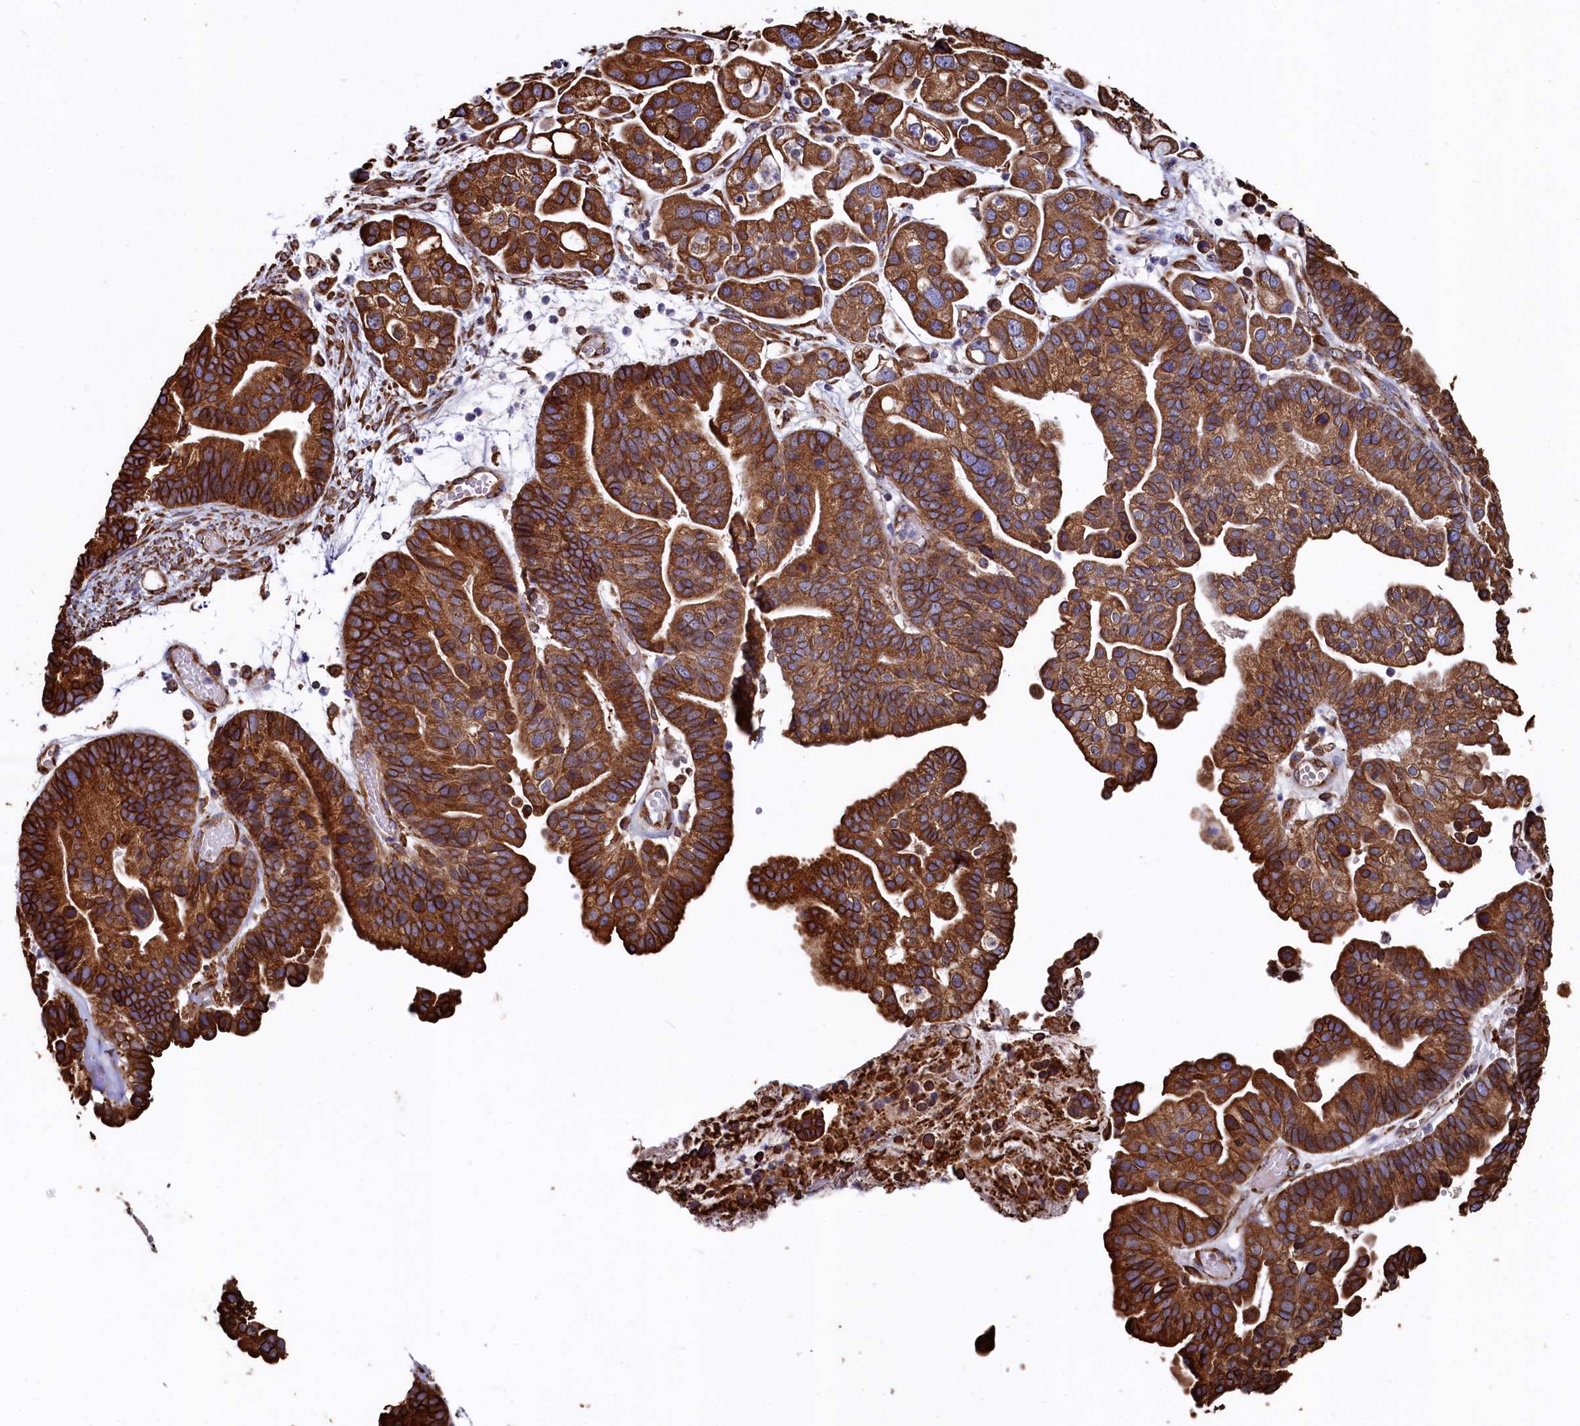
{"staining": {"intensity": "strong", "quantity": ">75%", "location": "cytoplasmic/membranous"}, "tissue": "ovarian cancer", "cell_type": "Tumor cells", "image_type": "cancer", "snomed": [{"axis": "morphology", "description": "Cystadenocarcinoma, serous, NOS"}, {"axis": "topography", "description": "Ovary"}], "caption": "IHC staining of ovarian cancer (serous cystadenocarcinoma), which displays high levels of strong cytoplasmic/membranous expression in approximately >75% of tumor cells indicating strong cytoplasmic/membranous protein staining. The staining was performed using DAB (3,3'-diaminobenzidine) (brown) for protein detection and nuclei were counterstained in hematoxylin (blue).", "gene": "NEURL1B", "patient": {"sex": "female", "age": 56}}